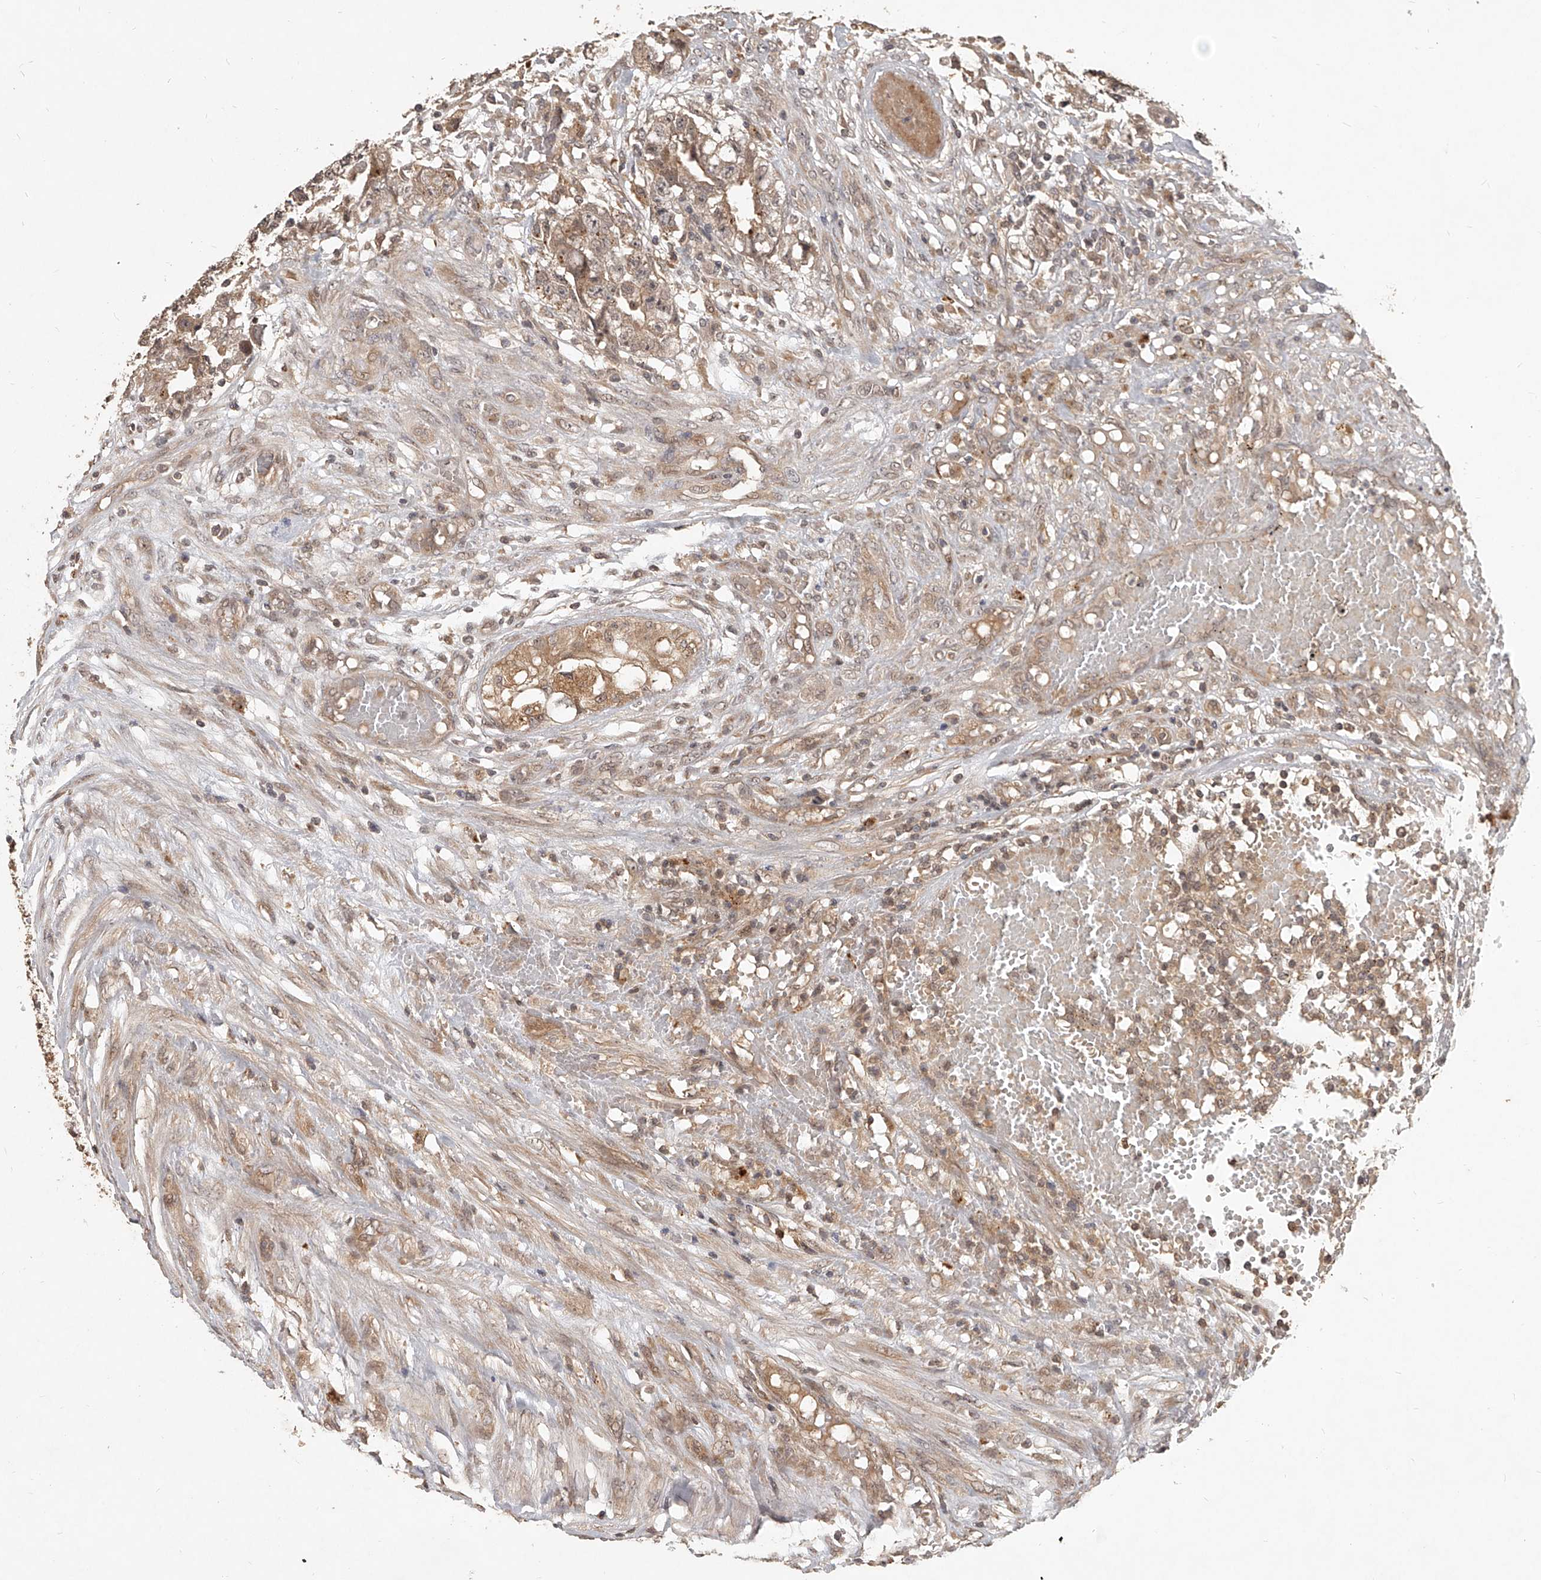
{"staining": {"intensity": "weak", "quantity": "25%-75%", "location": "cytoplasmic/membranous"}, "tissue": "testis cancer", "cell_type": "Tumor cells", "image_type": "cancer", "snomed": [{"axis": "morphology", "description": "Carcinoma, Embryonal, NOS"}, {"axis": "topography", "description": "Testis"}], "caption": "Weak cytoplasmic/membranous staining for a protein is present in approximately 25%-75% of tumor cells of embryonal carcinoma (testis) using IHC.", "gene": "SLC37A1", "patient": {"sex": "male", "age": 25}}